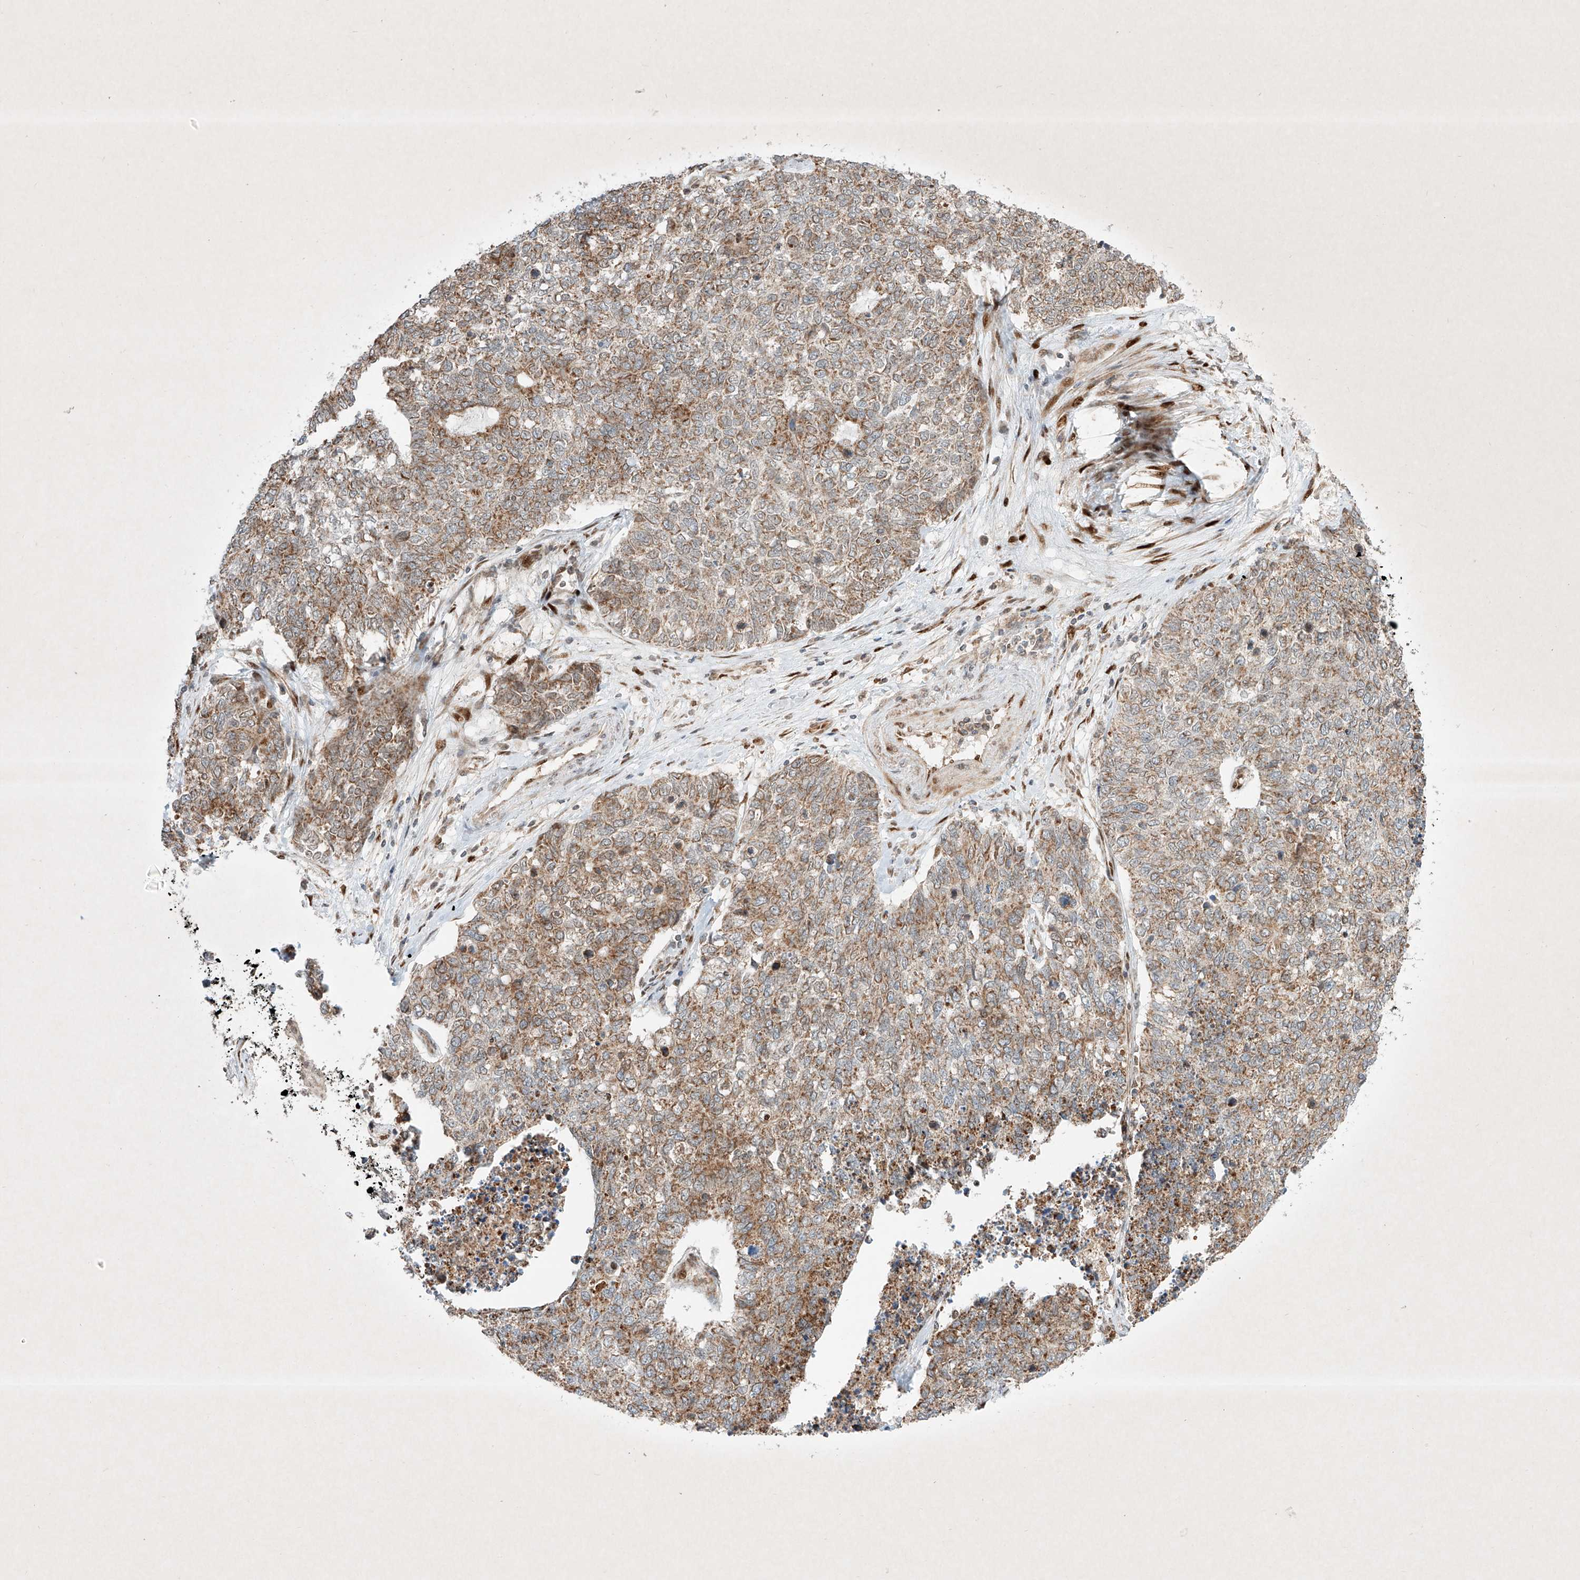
{"staining": {"intensity": "moderate", "quantity": ">75%", "location": "cytoplasmic/membranous"}, "tissue": "cervical cancer", "cell_type": "Tumor cells", "image_type": "cancer", "snomed": [{"axis": "morphology", "description": "Squamous cell carcinoma, NOS"}, {"axis": "topography", "description": "Cervix"}], "caption": "Tumor cells exhibit moderate cytoplasmic/membranous positivity in about >75% of cells in cervical squamous cell carcinoma.", "gene": "EPG5", "patient": {"sex": "female", "age": 63}}